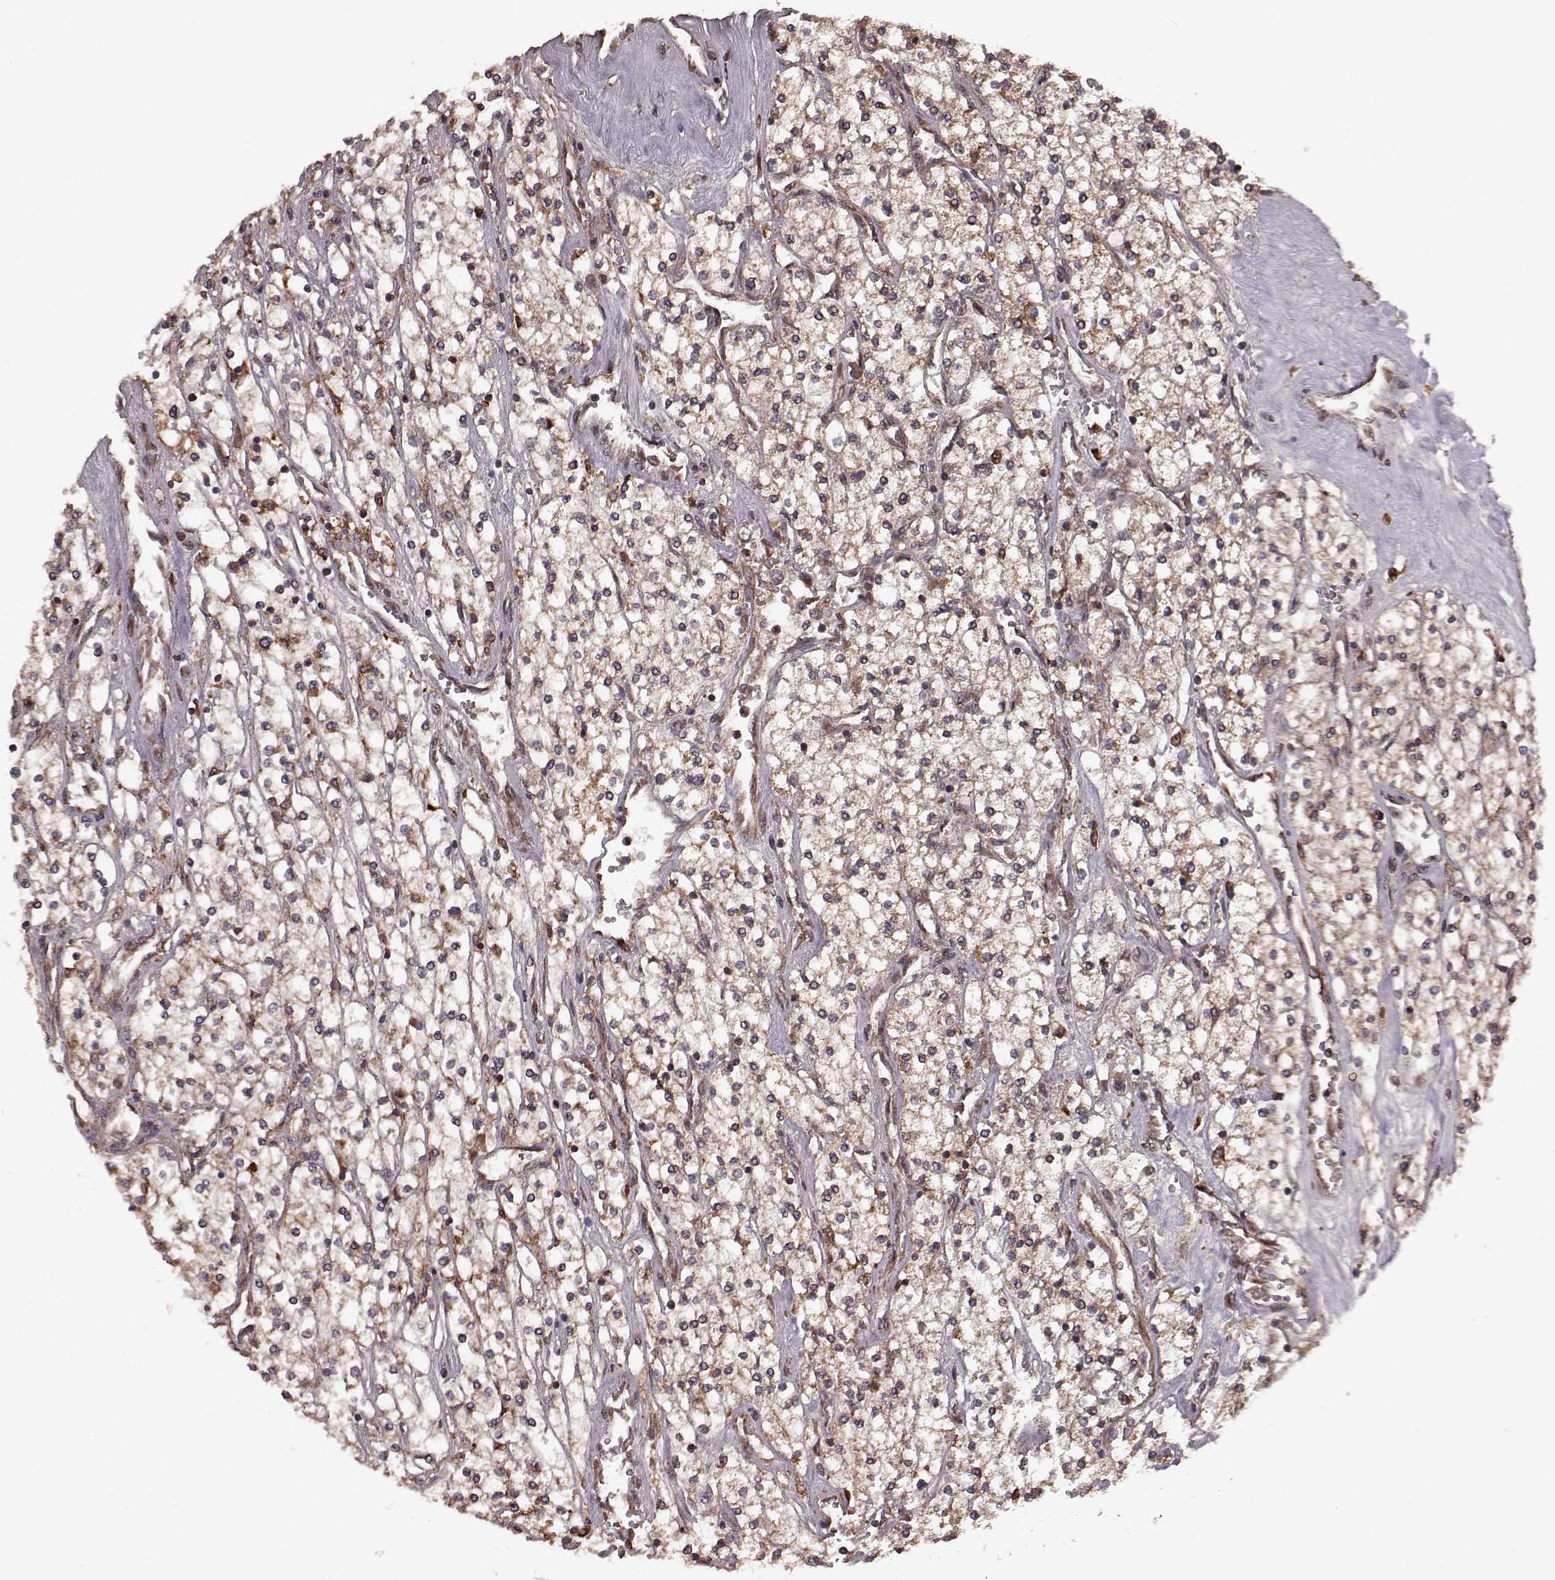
{"staining": {"intensity": "moderate", "quantity": ">75%", "location": "cytoplasmic/membranous"}, "tissue": "renal cancer", "cell_type": "Tumor cells", "image_type": "cancer", "snomed": [{"axis": "morphology", "description": "Adenocarcinoma, NOS"}, {"axis": "topography", "description": "Kidney"}], "caption": "Adenocarcinoma (renal) tissue shows moderate cytoplasmic/membranous staining in about >75% of tumor cells, visualized by immunohistochemistry.", "gene": "AGPAT1", "patient": {"sex": "male", "age": 80}}